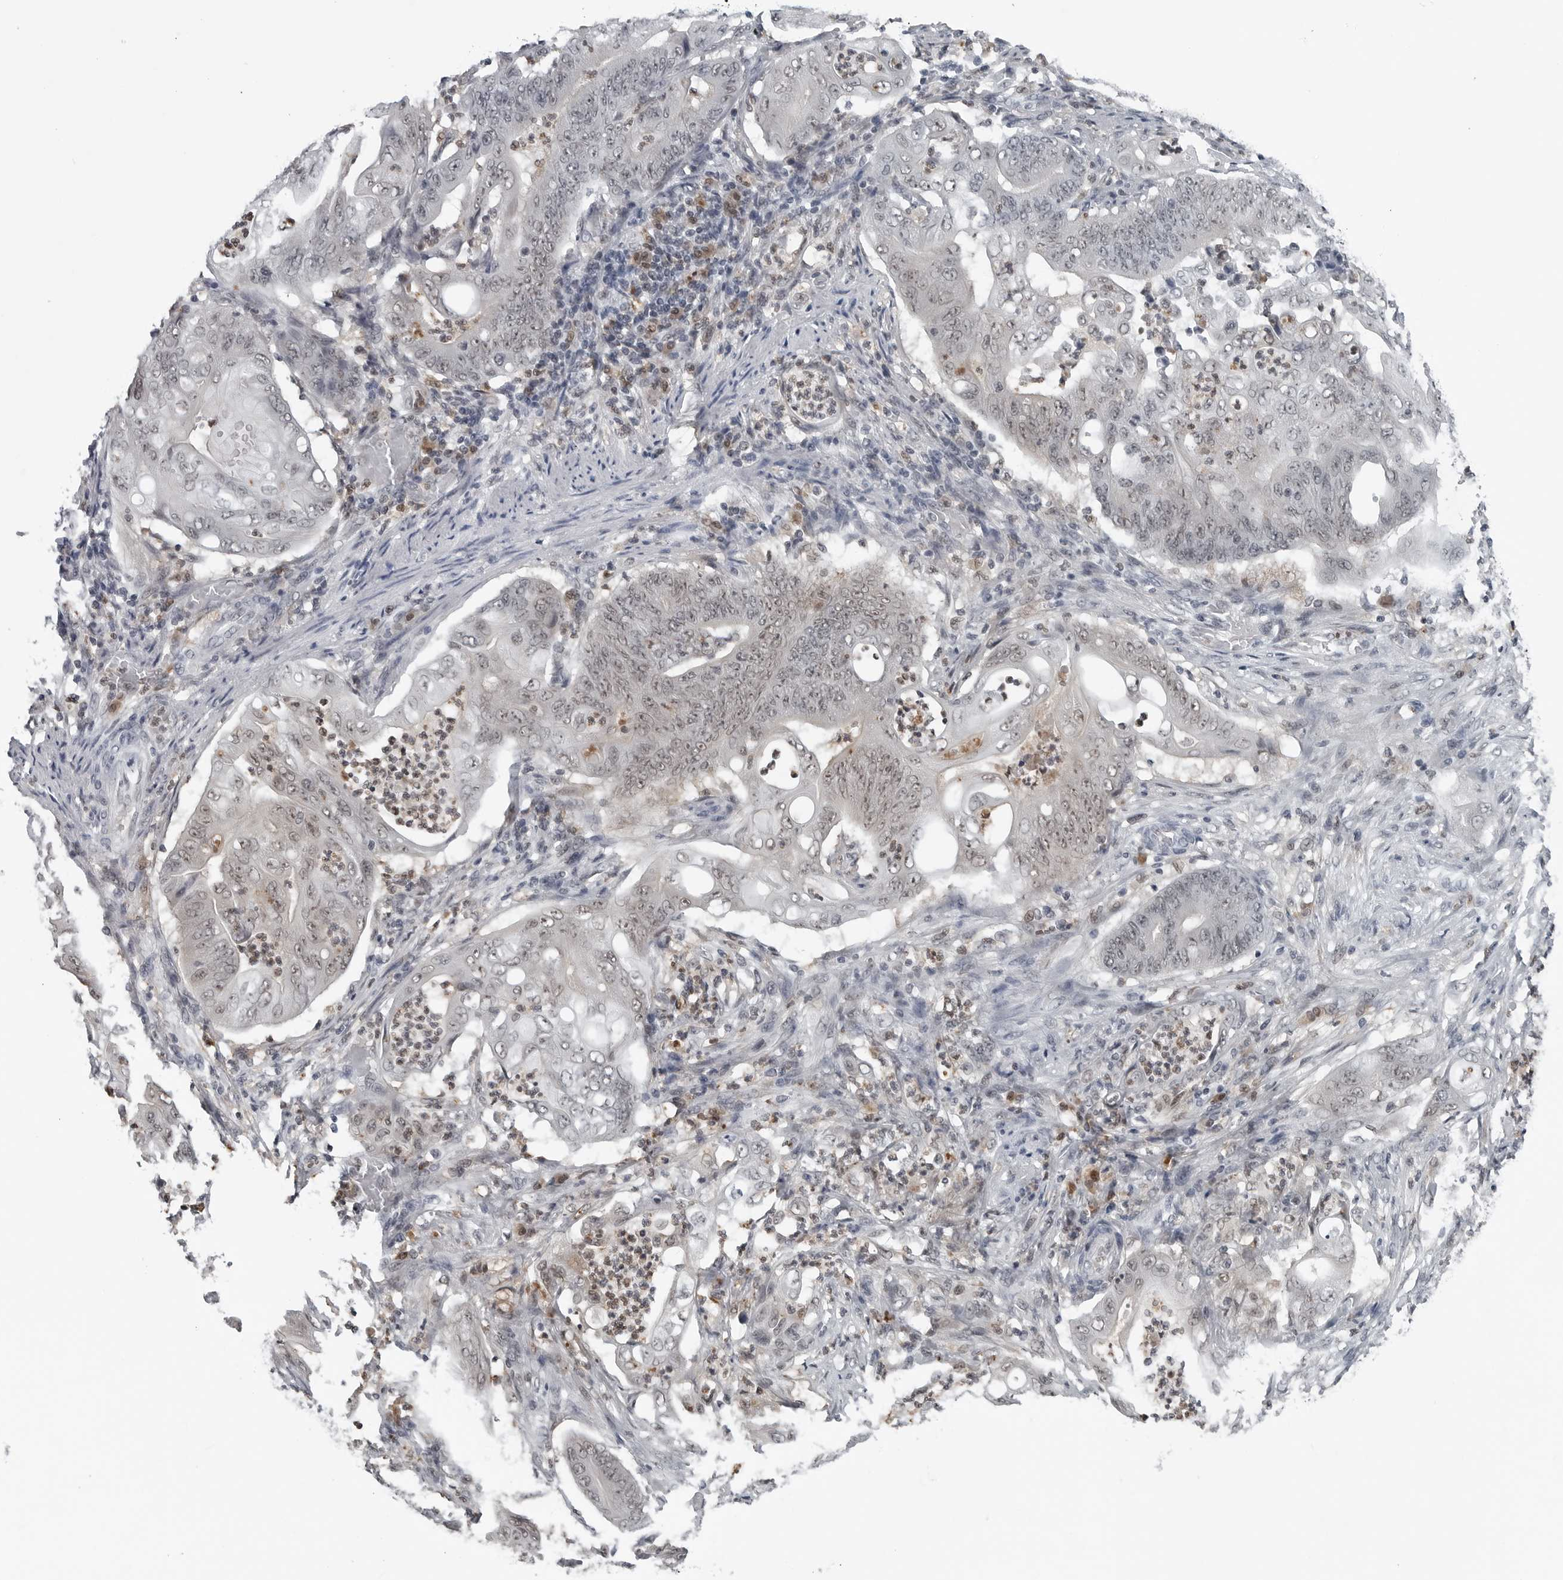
{"staining": {"intensity": "weak", "quantity": "25%-75%", "location": "nuclear"}, "tissue": "stomach cancer", "cell_type": "Tumor cells", "image_type": "cancer", "snomed": [{"axis": "morphology", "description": "Adenocarcinoma, NOS"}, {"axis": "topography", "description": "Stomach"}], "caption": "Immunohistochemistry (IHC) histopathology image of human stomach adenocarcinoma stained for a protein (brown), which reveals low levels of weak nuclear expression in about 25%-75% of tumor cells.", "gene": "AKR1A1", "patient": {"sex": "female", "age": 73}}